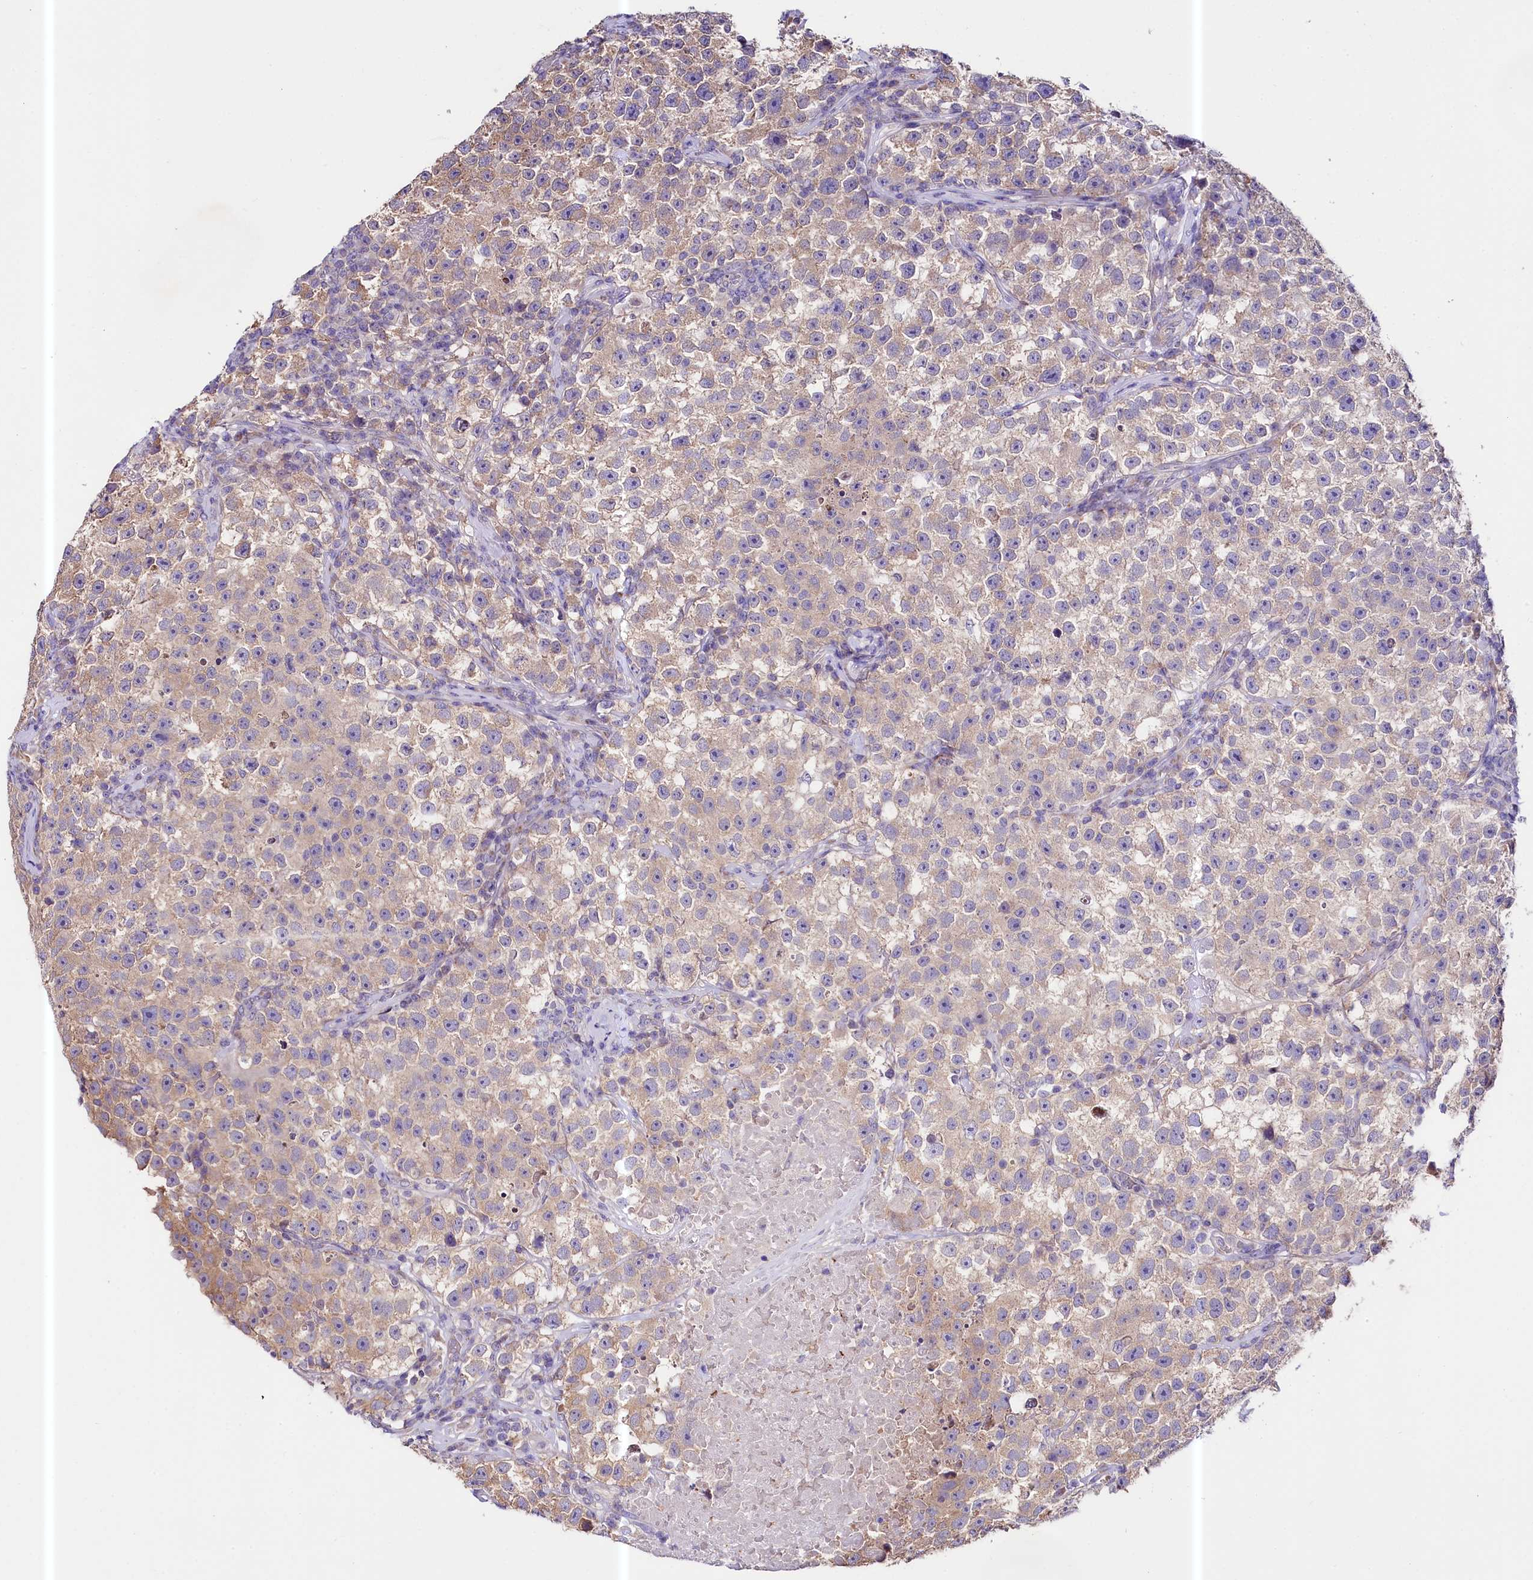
{"staining": {"intensity": "weak", "quantity": ">75%", "location": "cytoplasmic/membranous"}, "tissue": "testis cancer", "cell_type": "Tumor cells", "image_type": "cancer", "snomed": [{"axis": "morphology", "description": "Seminoma, NOS"}, {"axis": "topography", "description": "Testis"}], "caption": "Testis cancer (seminoma) was stained to show a protein in brown. There is low levels of weak cytoplasmic/membranous expression in about >75% of tumor cells.", "gene": "CEP295", "patient": {"sex": "male", "age": 22}}